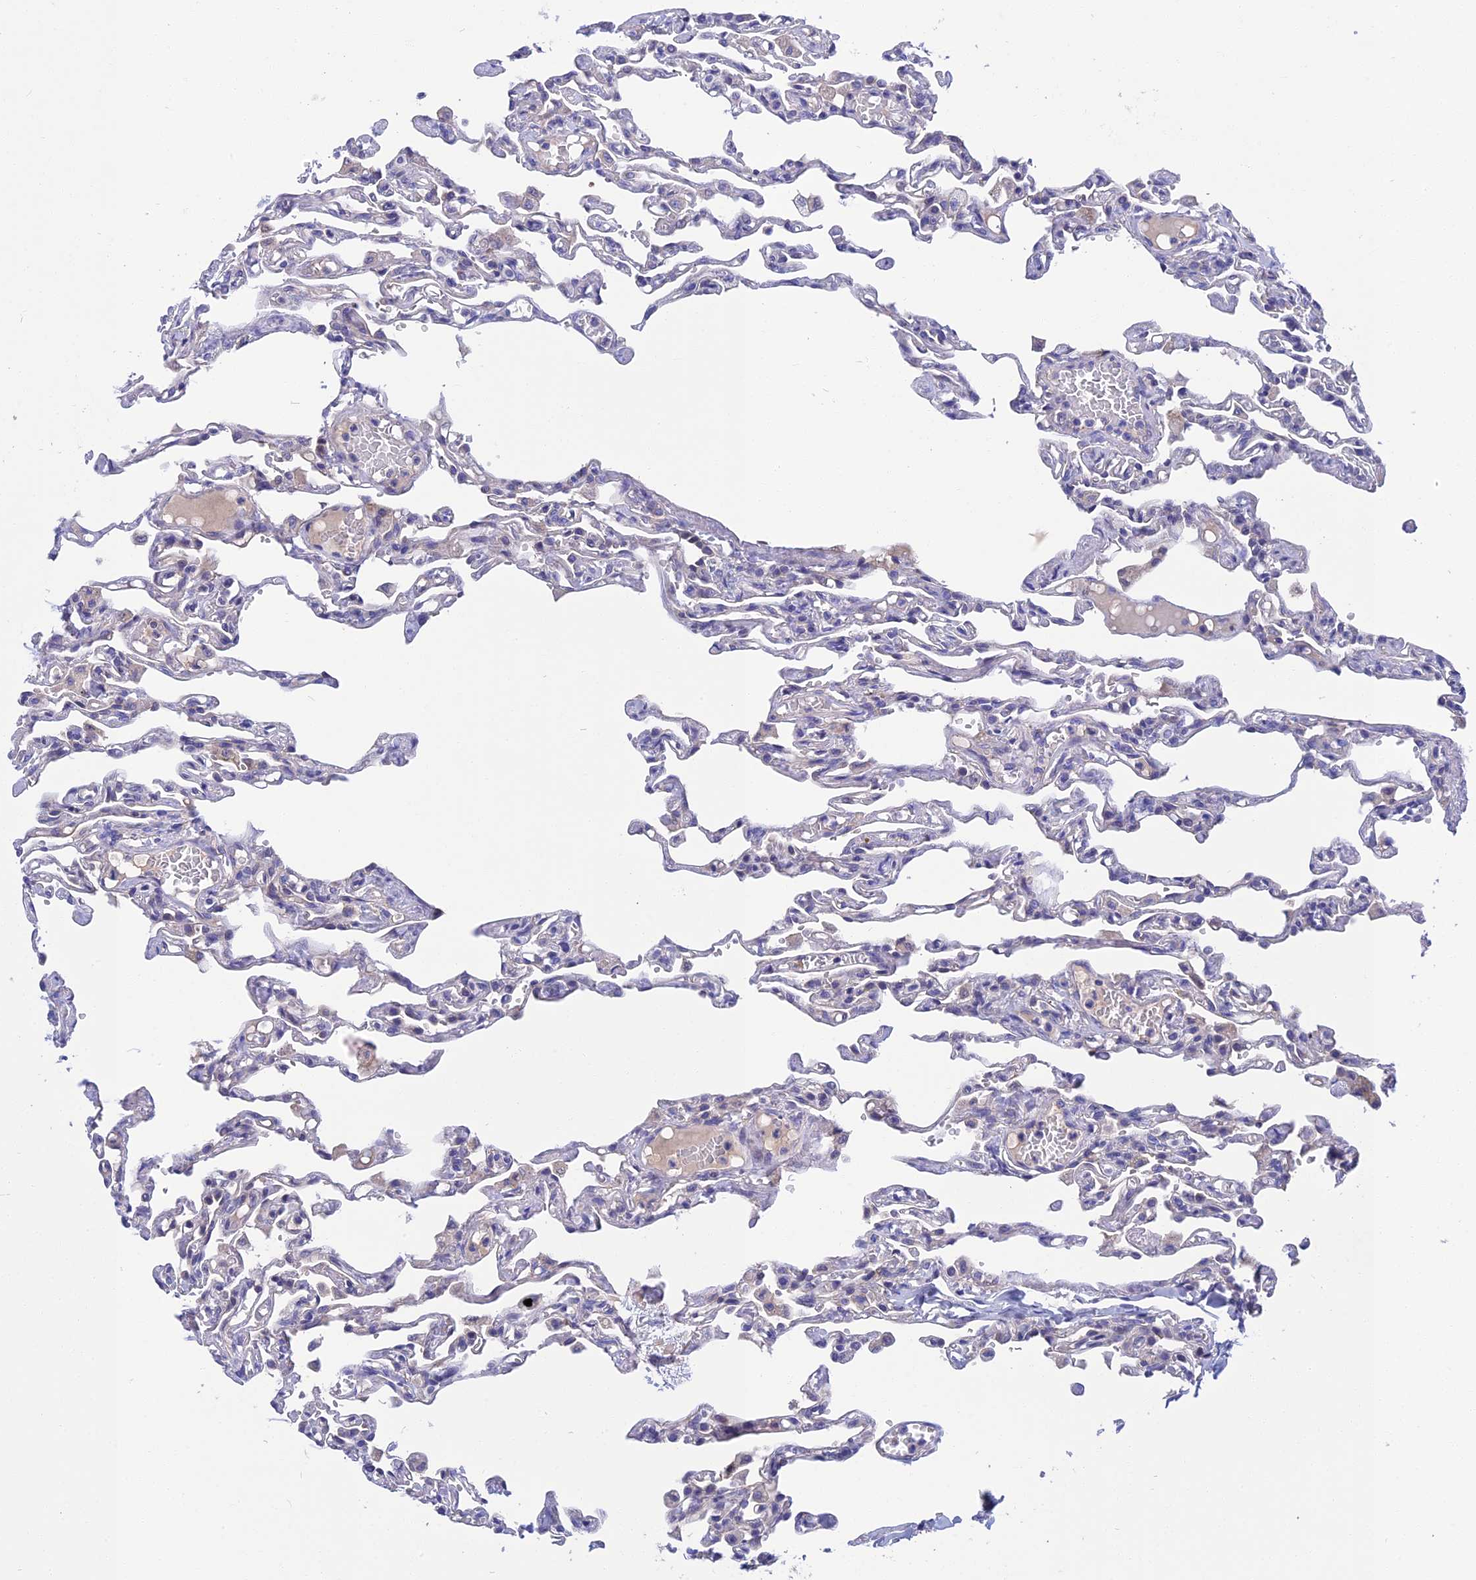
{"staining": {"intensity": "negative", "quantity": "none", "location": "none"}, "tissue": "lung", "cell_type": "Alveolar cells", "image_type": "normal", "snomed": [{"axis": "morphology", "description": "Normal tissue, NOS"}, {"axis": "topography", "description": "Lung"}], "caption": "High power microscopy photomicrograph of an IHC photomicrograph of benign lung, revealing no significant expression in alveolar cells. (Brightfield microscopy of DAB (3,3'-diaminobenzidine) IHC at high magnification).", "gene": "CRACD", "patient": {"sex": "male", "age": 21}}